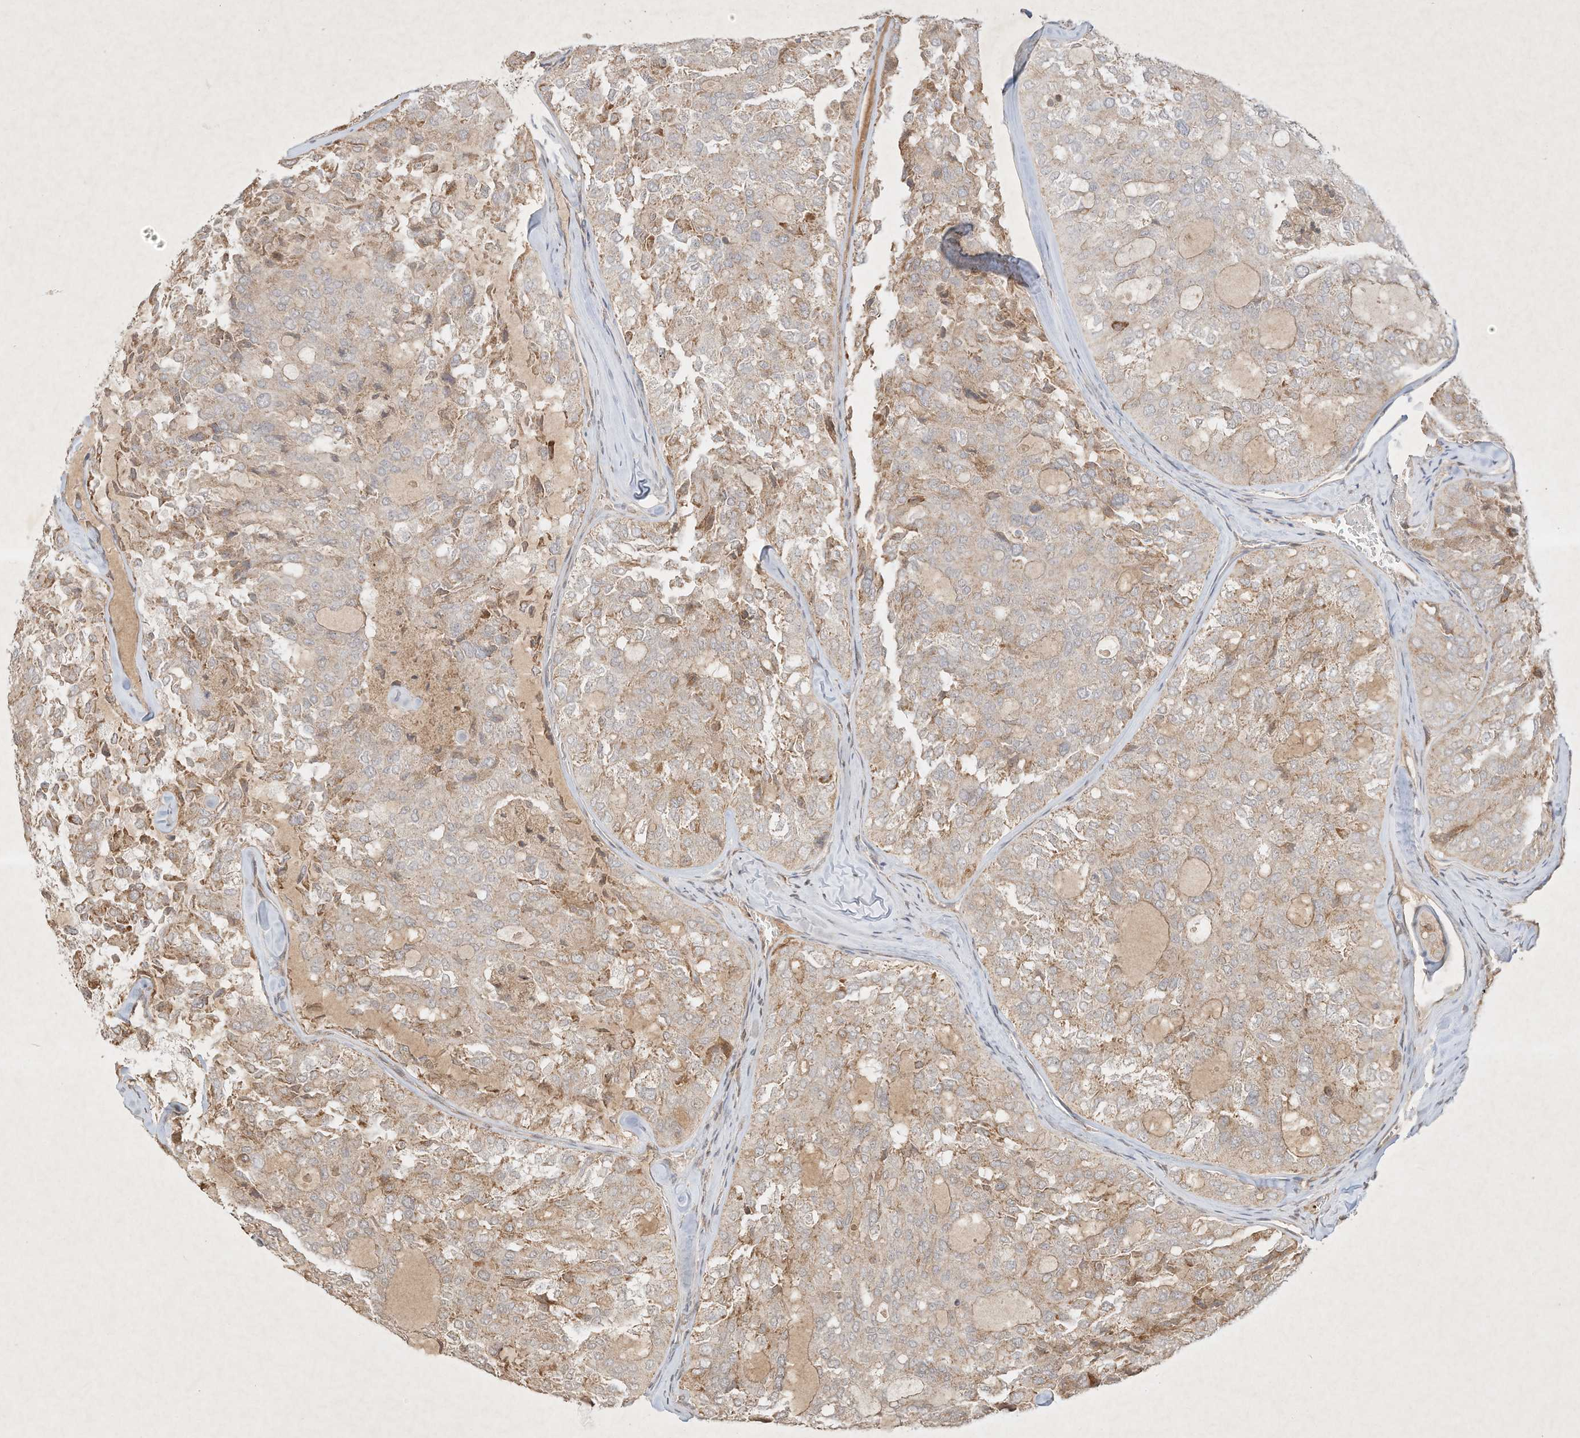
{"staining": {"intensity": "weak", "quantity": "25%-75%", "location": "cytoplasmic/membranous"}, "tissue": "thyroid cancer", "cell_type": "Tumor cells", "image_type": "cancer", "snomed": [{"axis": "morphology", "description": "Follicular adenoma carcinoma, NOS"}, {"axis": "topography", "description": "Thyroid gland"}], "caption": "A brown stain labels weak cytoplasmic/membranous staining of a protein in human thyroid cancer (follicular adenoma carcinoma) tumor cells.", "gene": "BTRC", "patient": {"sex": "male", "age": 75}}